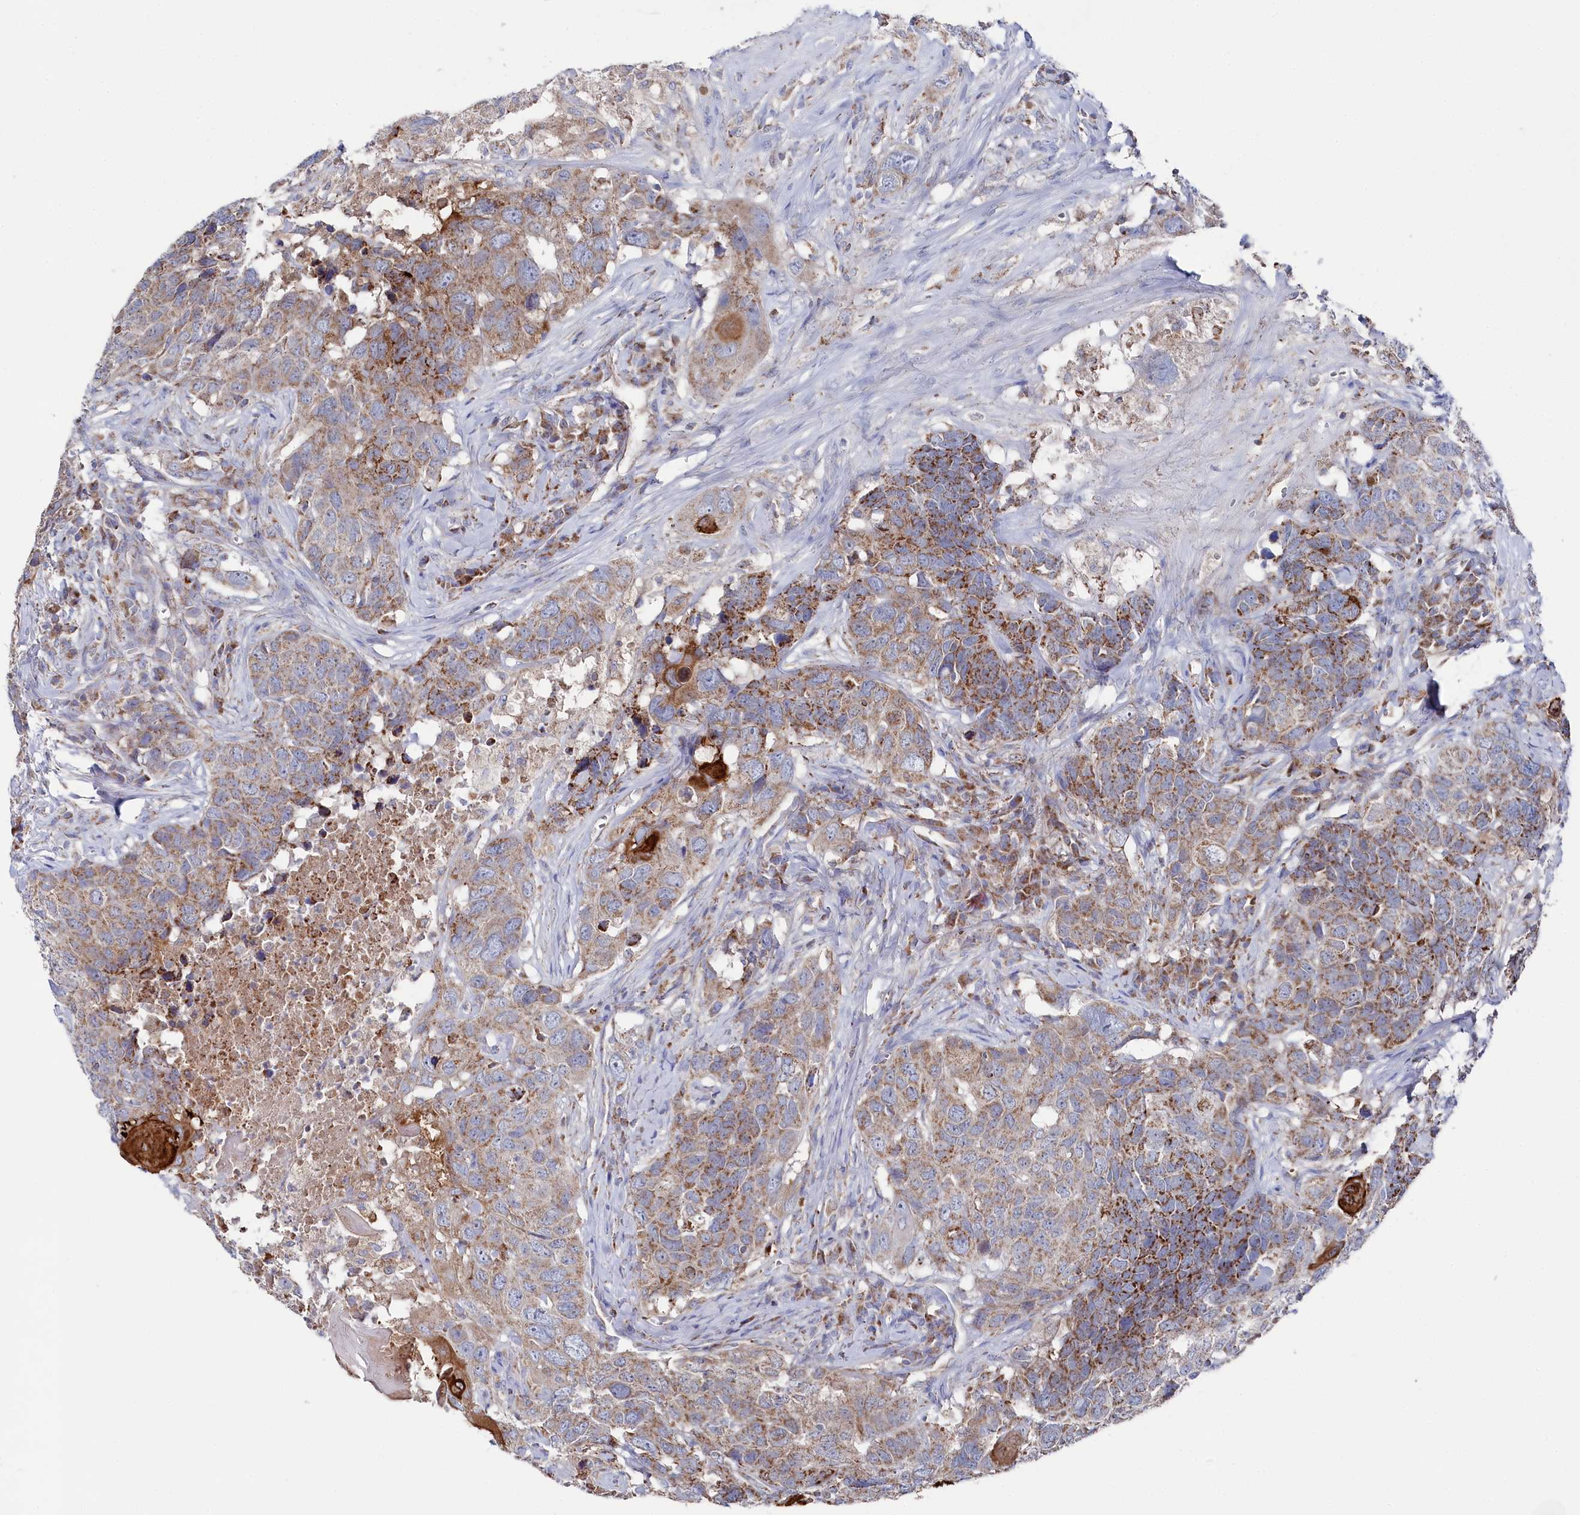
{"staining": {"intensity": "moderate", "quantity": ">75%", "location": "cytoplasmic/membranous"}, "tissue": "head and neck cancer", "cell_type": "Tumor cells", "image_type": "cancer", "snomed": [{"axis": "morphology", "description": "Squamous cell carcinoma, NOS"}, {"axis": "topography", "description": "Head-Neck"}], "caption": "The image displays staining of squamous cell carcinoma (head and neck), revealing moderate cytoplasmic/membranous protein positivity (brown color) within tumor cells.", "gene": "GLS2", "patient": {"sex": "male", "age": 66}}